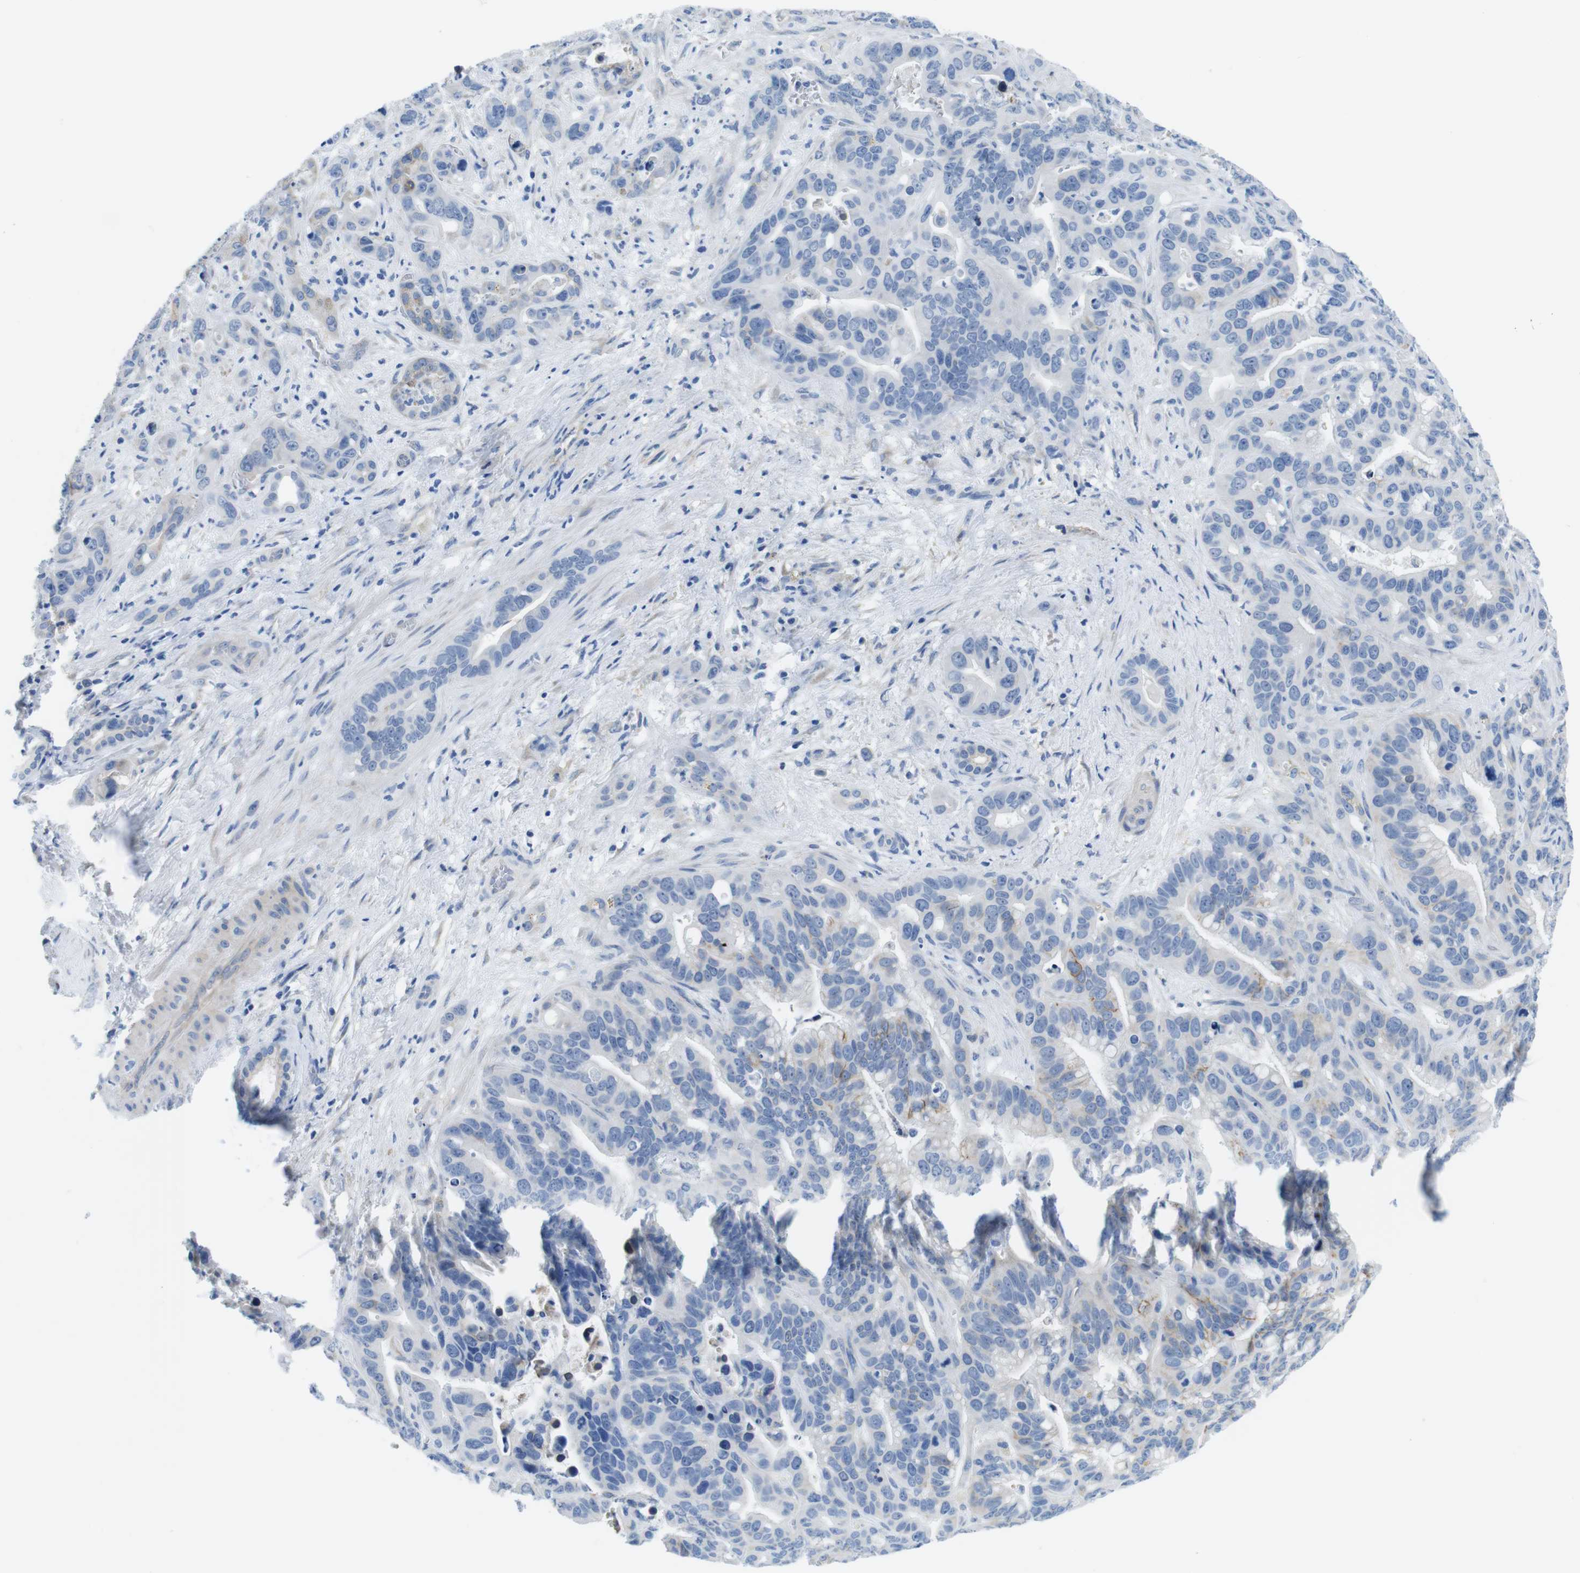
{"staining": {"intensity": "weak", "quantity": "<25%", "location": "cytoplasmic/membranous"}, "tissue": "liver cancer", "cell_type": "Tumor cells", "image_type": "cancer", "snomed": [{"axis": "morphology", "description": "Cholangiocarcinoma"}, {"axis": "topography", "description": "Liver"}], "caption": "Immunohistochemical staining of liver cholangiocarcinoma displays no significant staining in tumor cells. Nuclei are stained in blue.", "gene": "CDH8", "patient": {"sex": "female", "age": 65}}